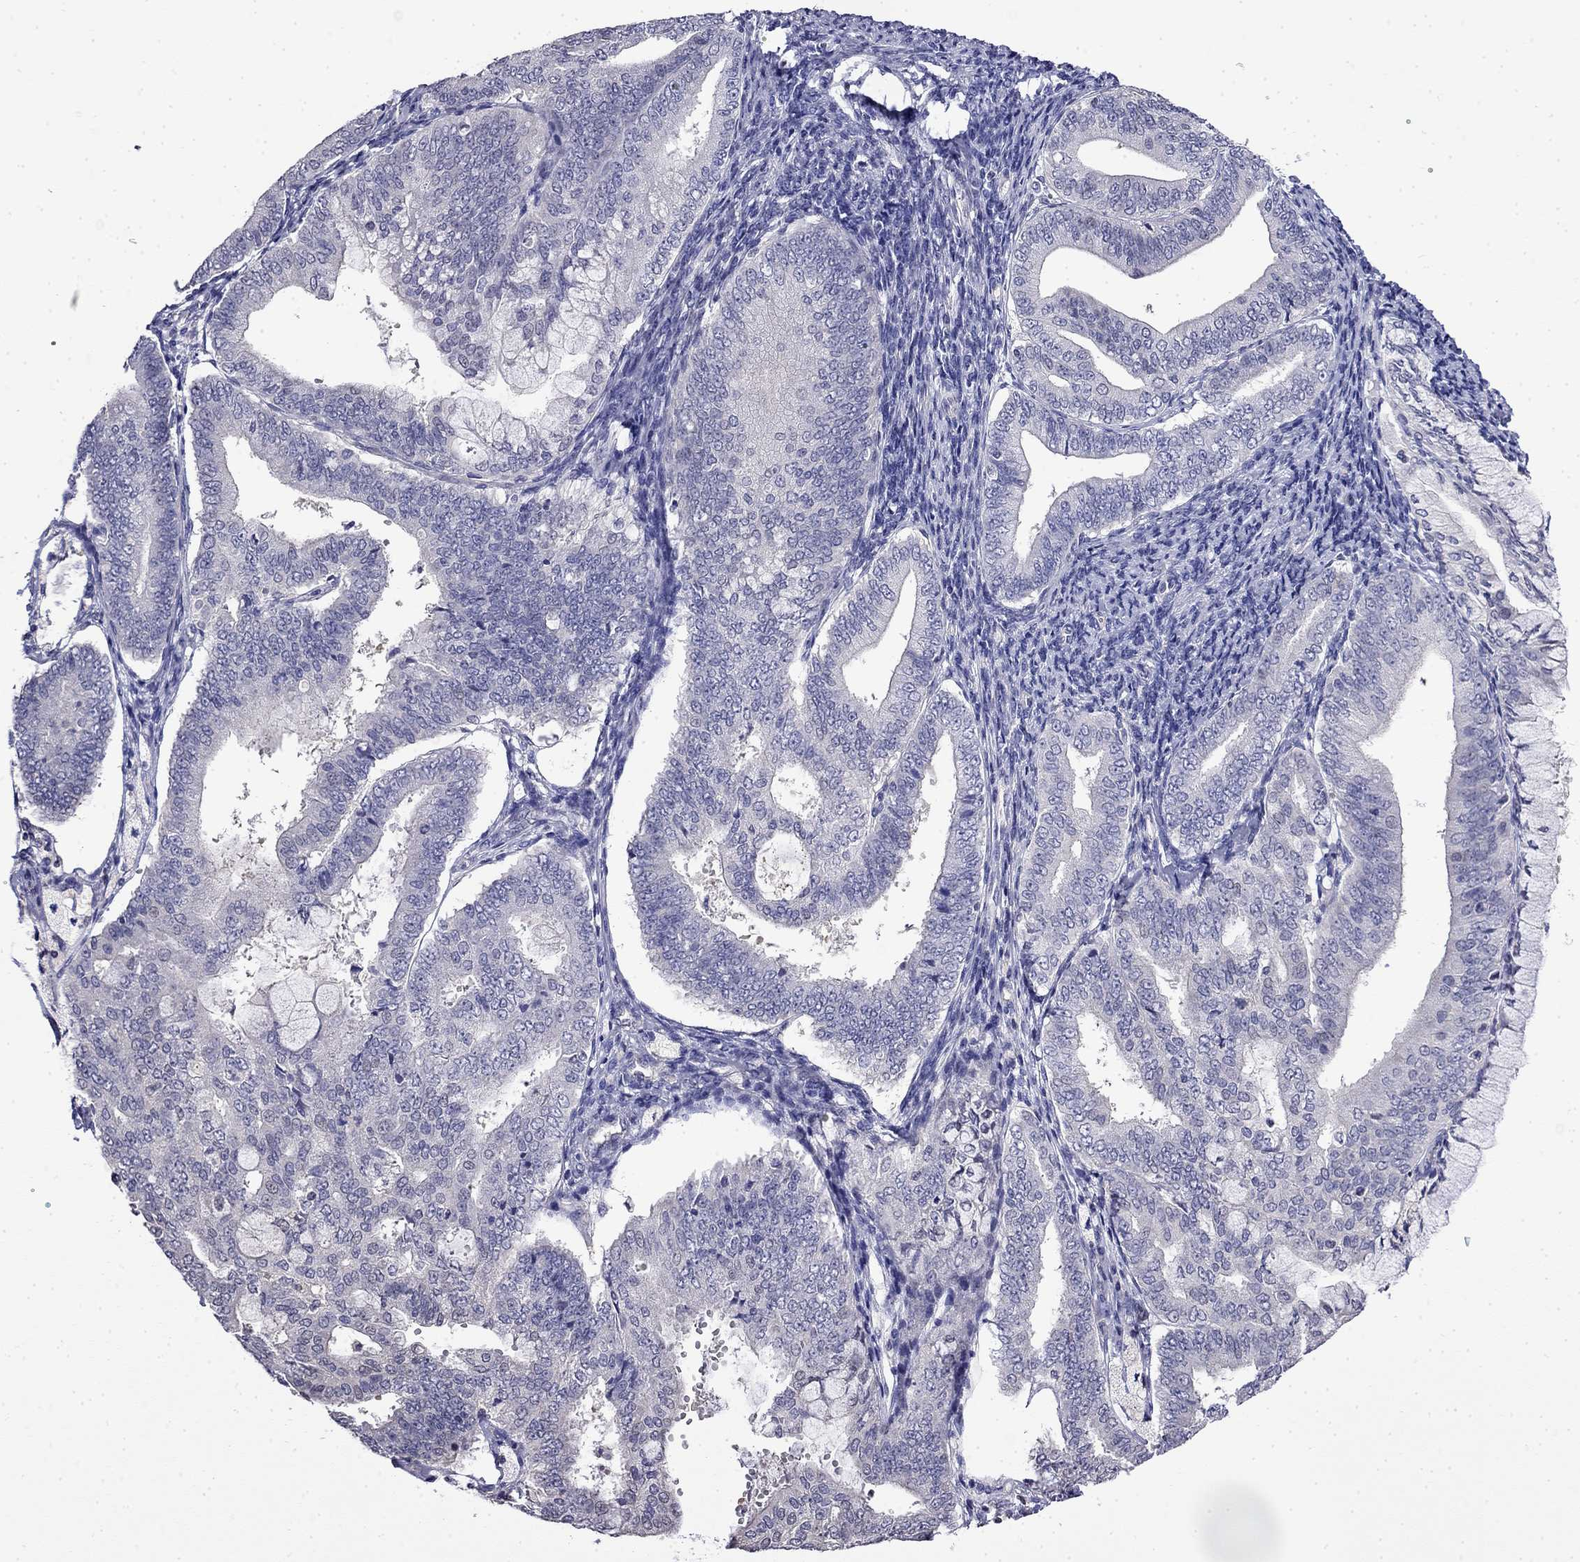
{"staining": {"intensity": "negative", "quantity": "none", "location": "none"}, "tissue": "endometrial cancer", "cell_type": "Tumor cells", "image_type": "cancer", "snomed": [{"axis": "morphology", "description": "Adenocarcinoma, NOS"}, {"axis": "topography", "description": "Endometrium"}], "caption": "High magnification brightfield microscopy of endometrial adenocarcinoma stained with DAB (3,3'-diaminobenzidine) (brown) and counterstained with hematoxylin (blue): tumor cells show no significant staining.", "gene": "GUCA1B", "patient": {"sex": "female", "age": 63}}